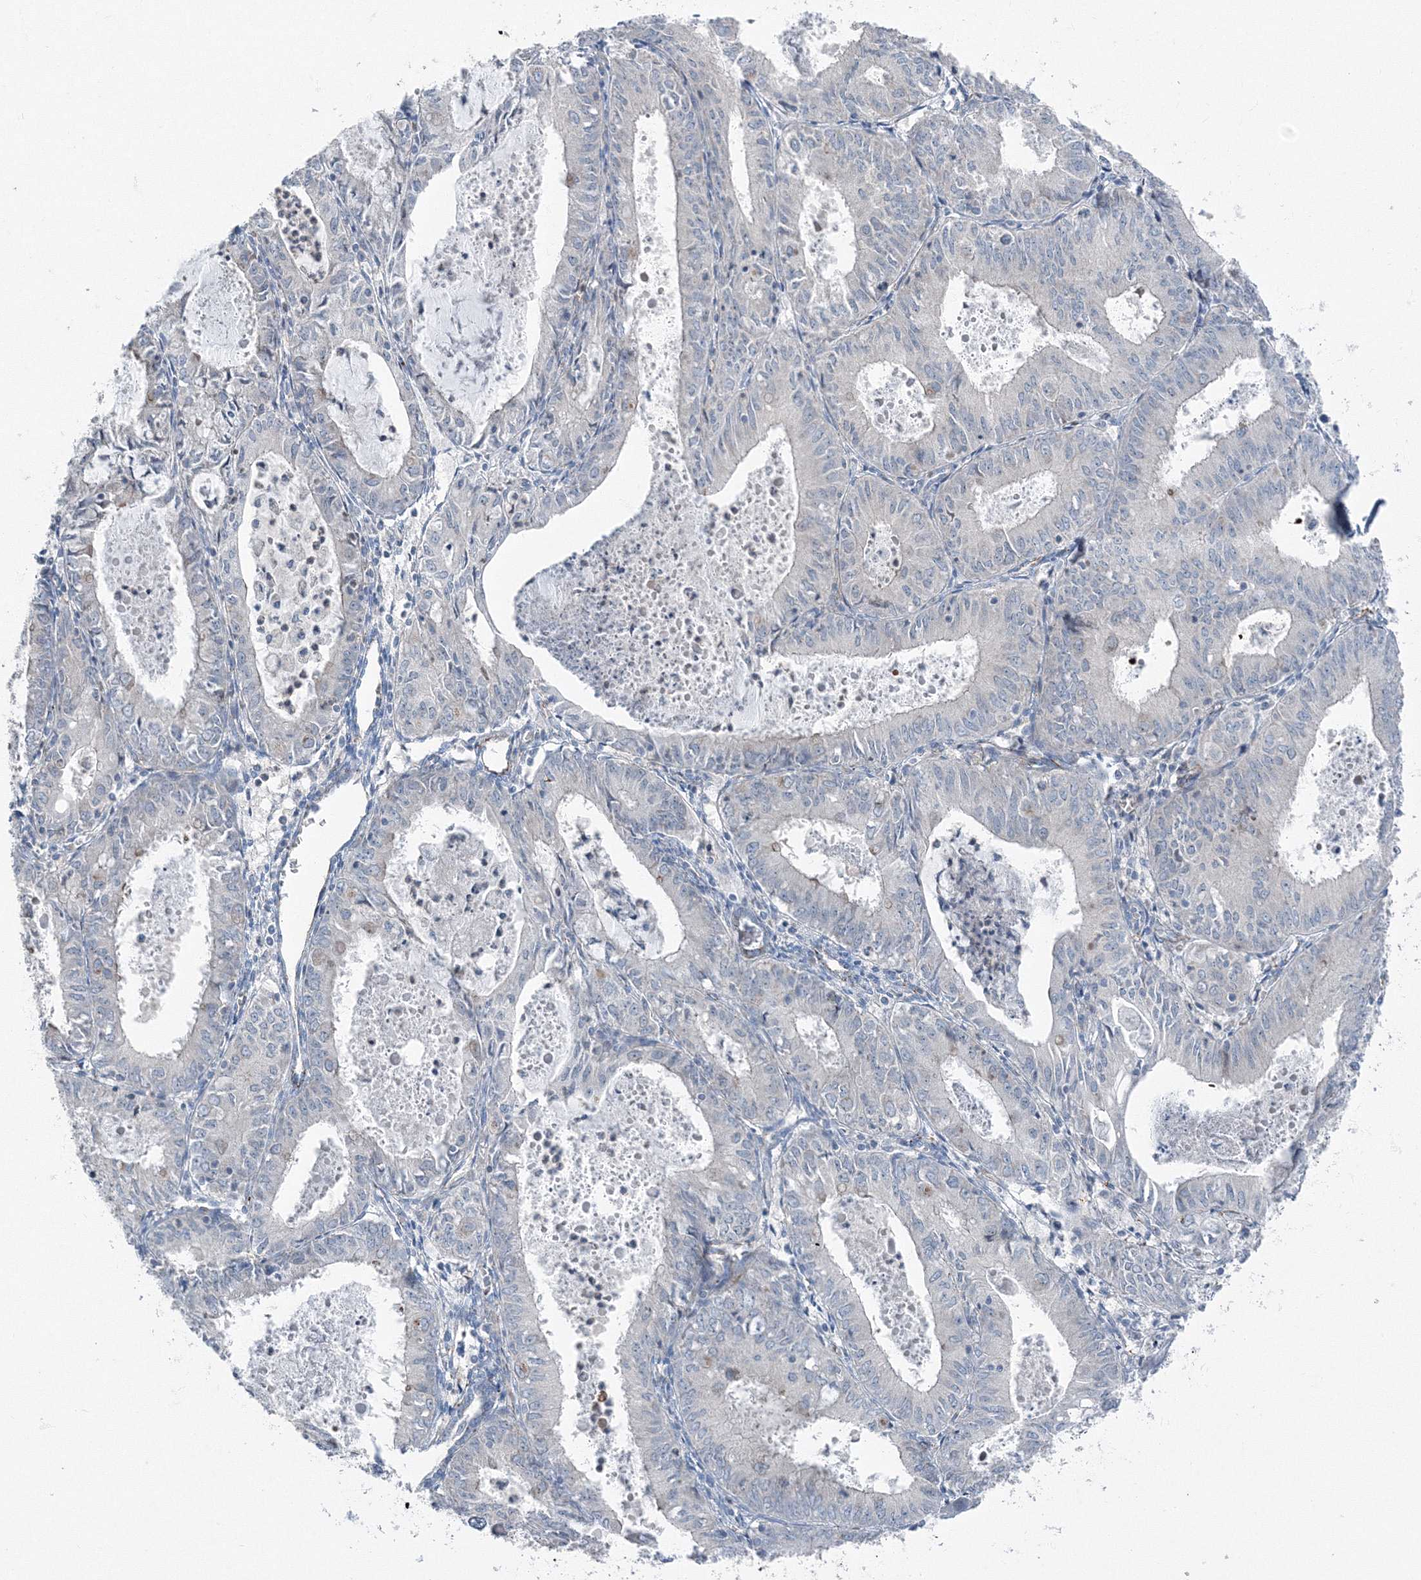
{"staining": {"intensity": "negative", "quantity": "none", "location": "none"}, "tissue": "endometrial cancer", "cell_type": "Tumor cells", "image_type": "cancer", "snomed": [{"axis": "morphology", "description": "Adenocarcinoma, NOS"}, {"axis": "topography", "description": "Endometrium"}], "caption": "Image shows no significant protein staining in tumor cells of adenocarcinoma (endometrial).", "gene": "AASDH", "patient": {"sex": "female", "age": 57}}